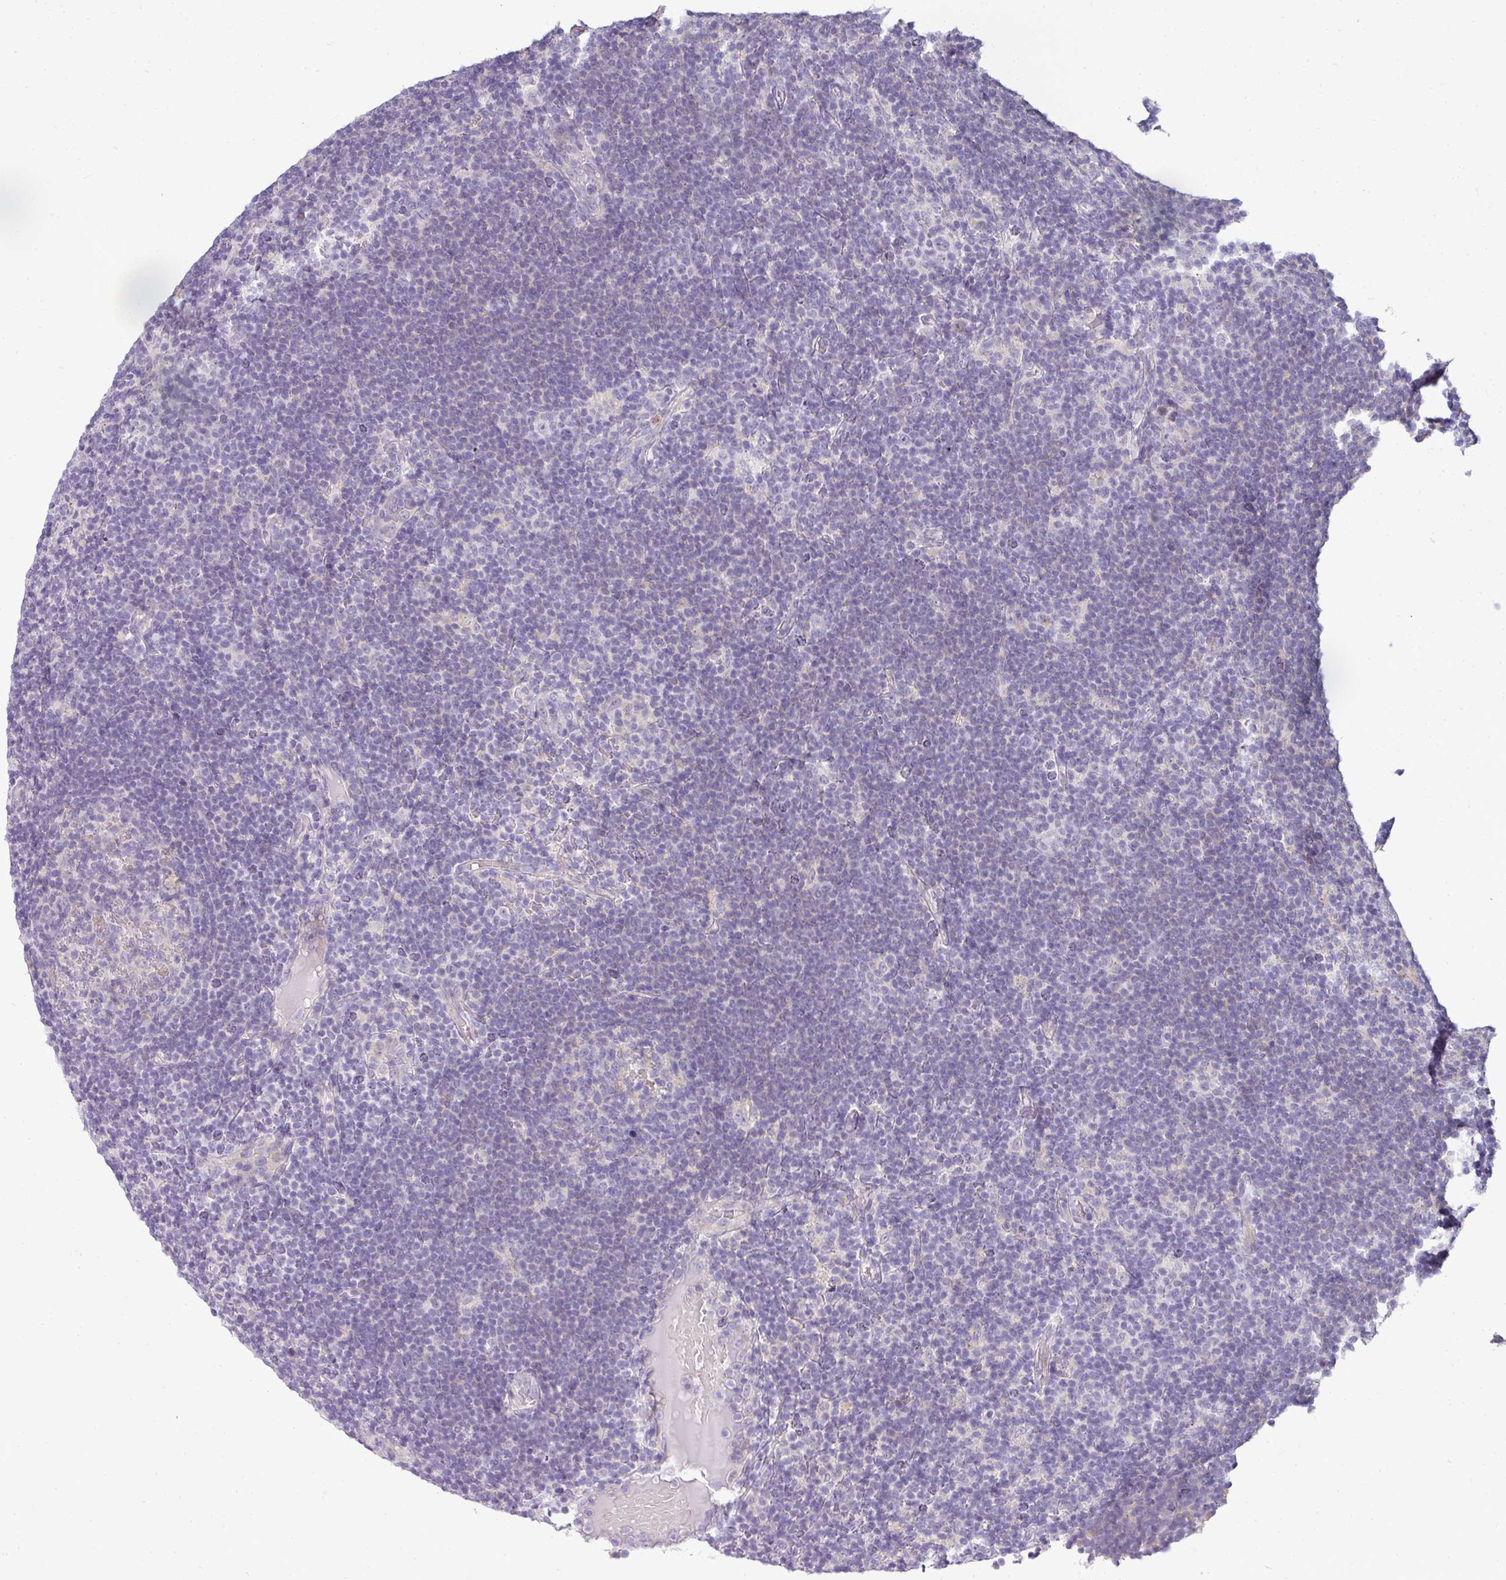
{"staining": {"intensity": "negative", "quantity": "none", "location": "none"}, "tissue": "lymphoma", "cell_type": "Tumor cells", "image_type": "cancer", "snomed": [{"axis": "morphology", "description": "Hodgkin's disease, NOS"}, {"axis": "topography", "description": "Lymph node"}], "caption": "Immunohistochemistry (IHC) micrograph of neoplastic tissue: lymphoma stained with DAB (3,3'-diaminobenzidine) reveals no significant protein expression in tumor cells. The staining was performed using DAB (3,3'-diaminobenzidine) to visualize the protein expression in brown, while the nuclei were stained in blue with hematoxylin (Magnification: 20x).", "gene": "ASXL3", "patient": {"sex": "female", "age": 57}}